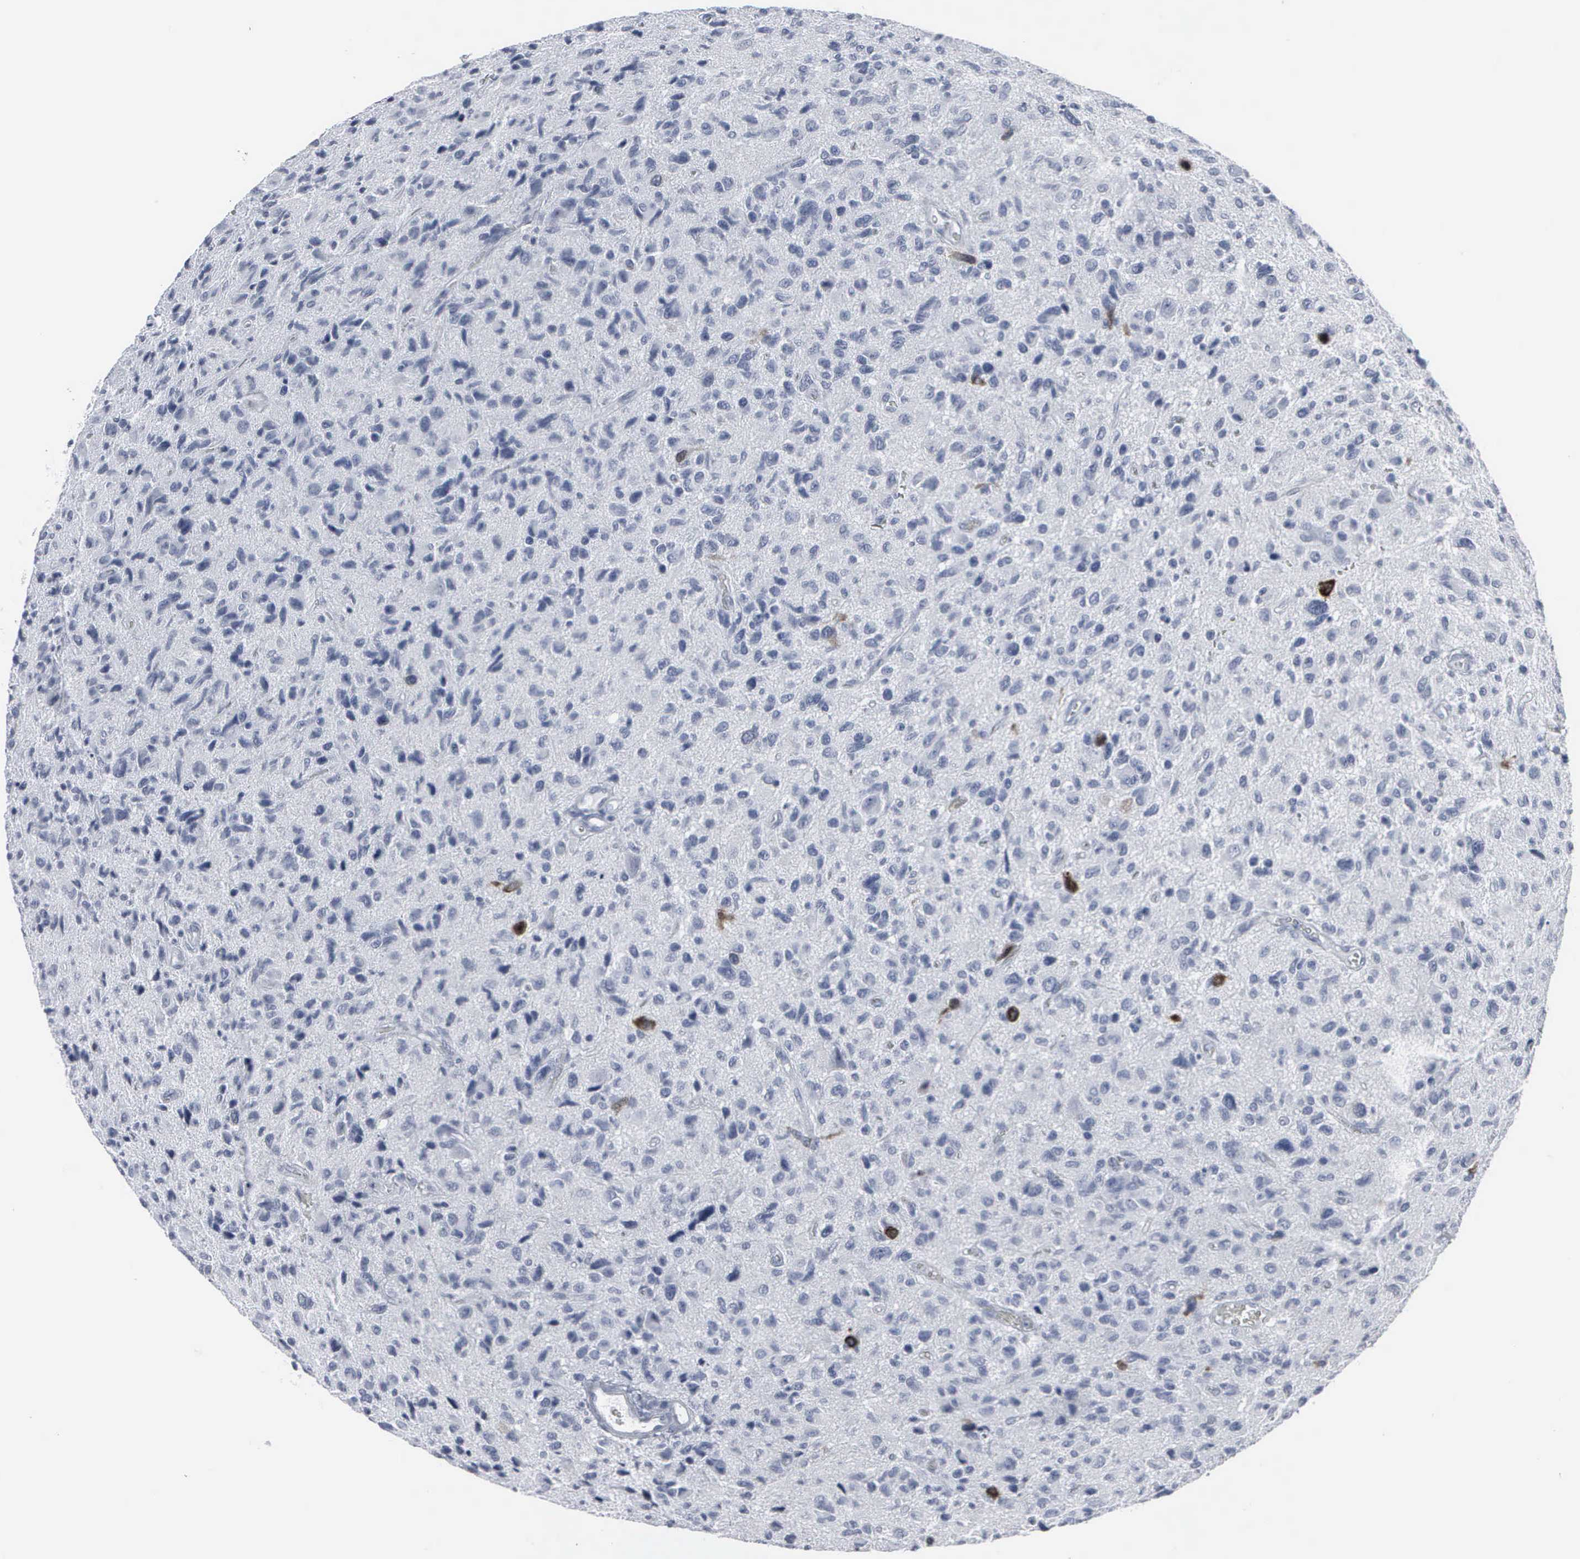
{"staining": {"intensity": "strong", "quantity": "<25%", "location": "cytoplasmic/membranous,nuclear"}, "tissue": "glioma", "cell_type": "Tumor cells", "image_type": "cancer", "snomed": [{"axis": "morphology", "description": "Glioma, malignant, High grade"}, {"axis": "topography", "description": "Brain"}], "caption": "Immunohistochemical staining of glioma reveals medium levels of strong cytoplasmic/membranous and nuclear staining in approximately <25% of tumor cells. (Brightfield microscopy of DAB IHC at high magnification).", "gene": "CCNB1", "patient": {"sex": "female", "age": 60}}